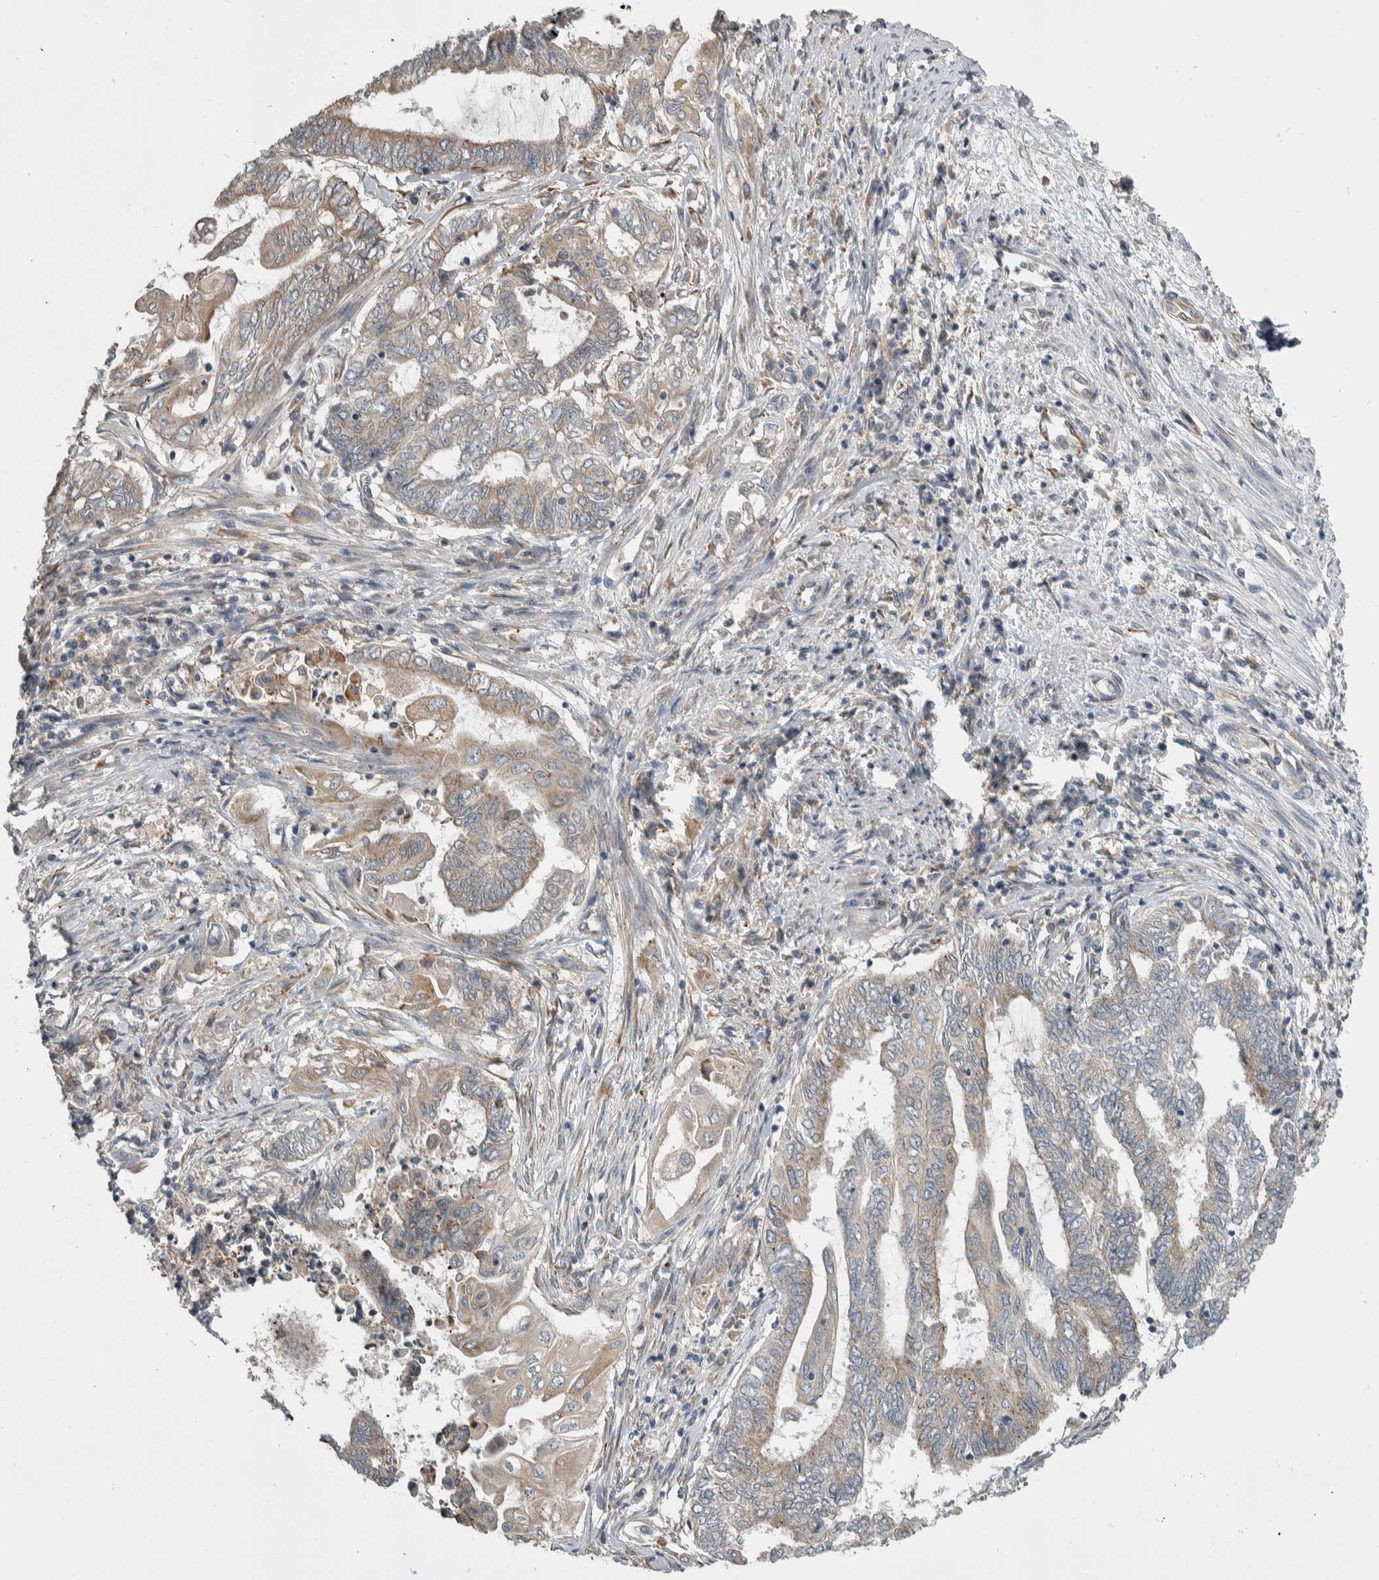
{"staining": {"intensity": "weak", "quantity": "25%-75%", "location": "cytoplasmic/membranous,nuclear"}, "tissue": "endometrial cancer", "cell_type": "Tumor cells", "image_type": "cancer", "snomed": [{"axis": "morphology", "description": "Adenocarcinoma, NOS"}, {"axis": "topography", "description": "Uterus"}, {"axis": "topography", "description": "Endometrium"}], "caption": "Endometrial adenocarcinoma was stained to show a protein in brown. There is low levels of weak cytoplasmic/membranous and nuclear positivity in approximately 25%-75% of tumor cells.", "gene": "PRDM4", "patient": {"sex": "female", "age": 70}}